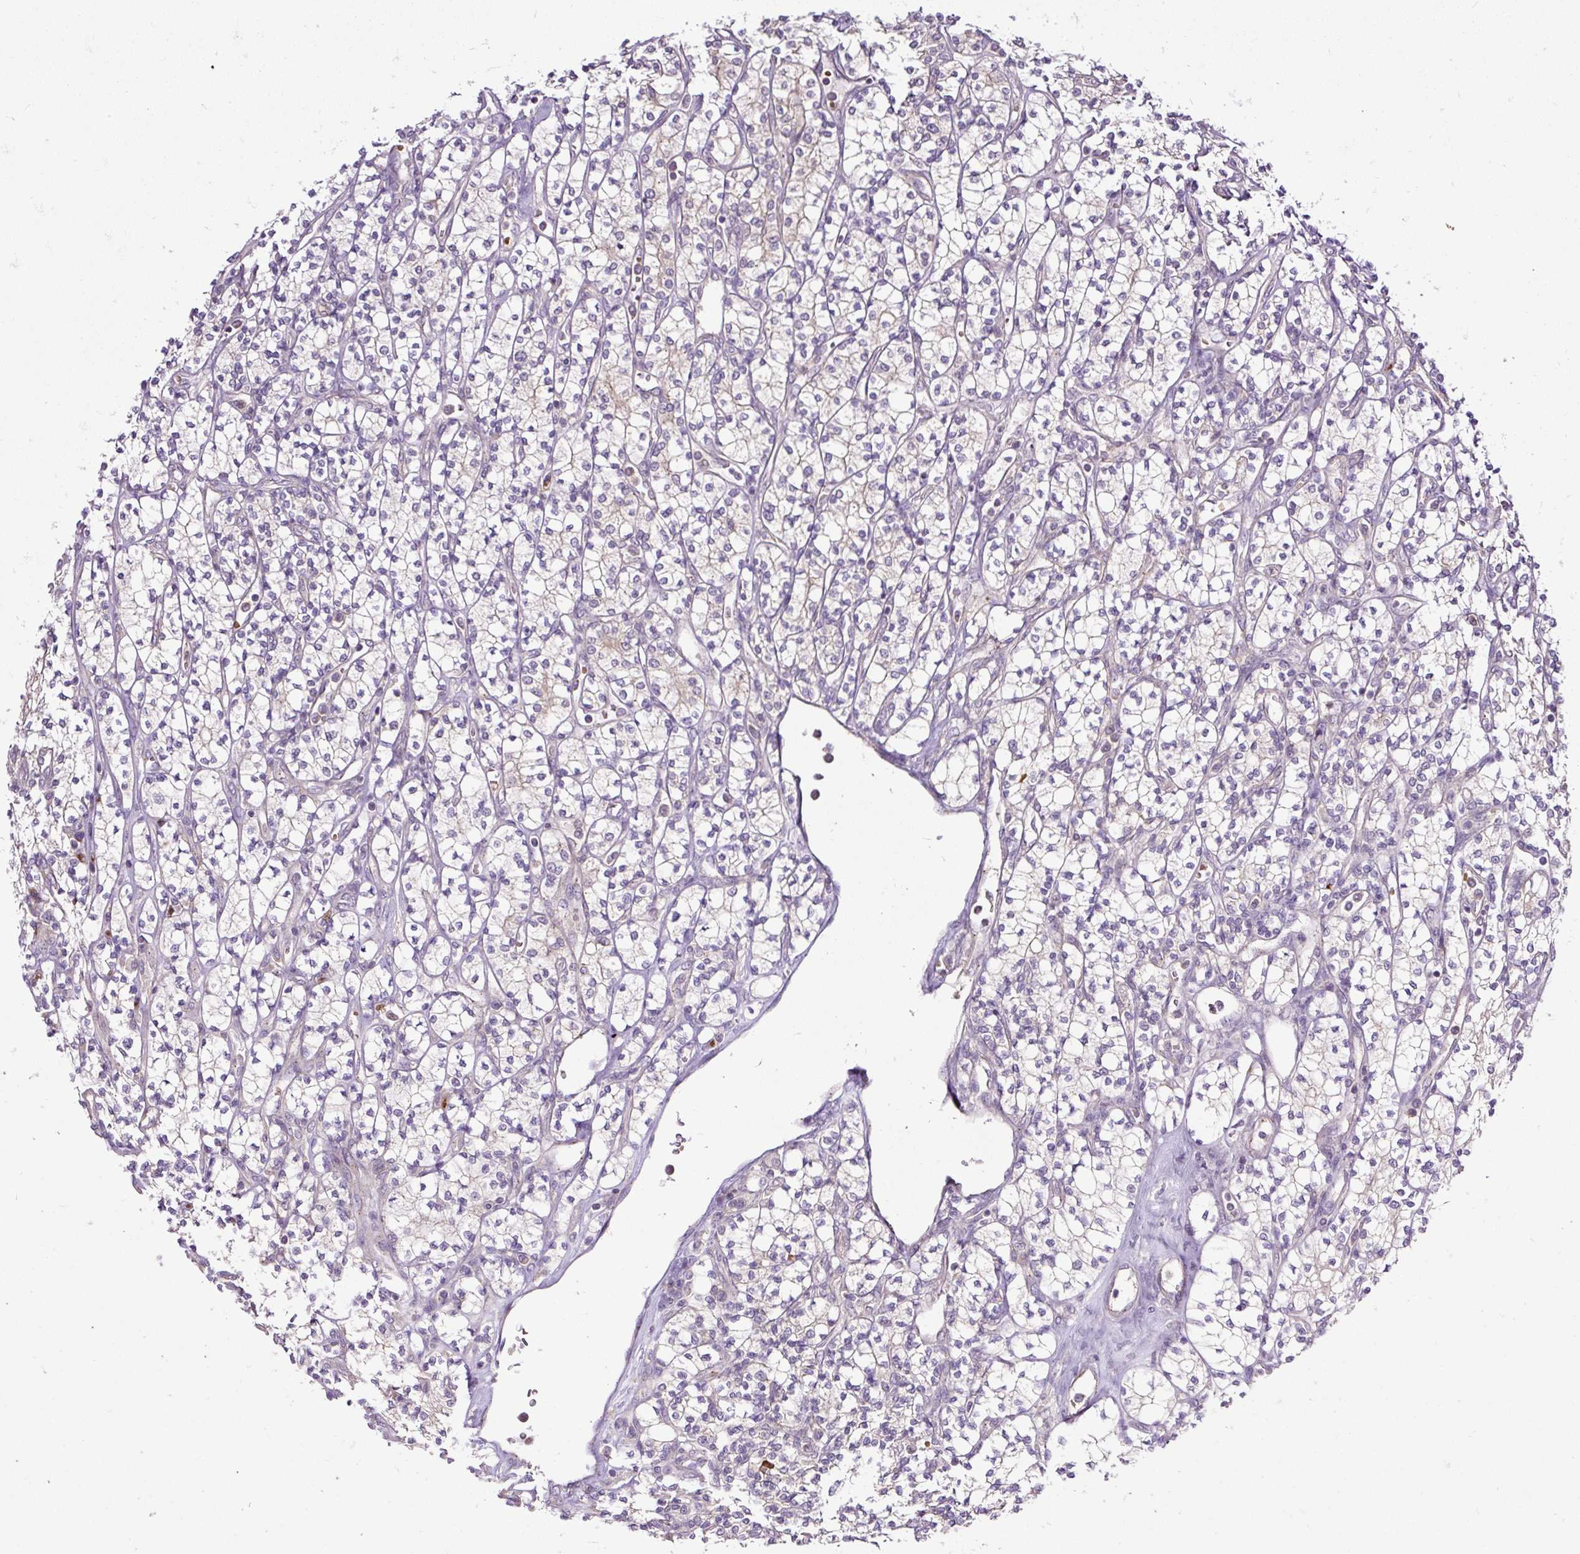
{"staining": {"intensity": "negative", "quantity": "none", "location": "none"}, "tissue": "renal cancer", "cell_type": "Tumor cells", "image_type": "cancer", "snomed": [{"axis": "morphology", "description": "Adenocarcinoma, NOS"}, {"axis": "topography", "description": "Kidney"}], "caption": "This micrograph is of renal adenocarcinoma stained with immunohistochemistry (IHC) to label a protein in brown with the nuclei are counter-stained blue. There is no positivity in tumor cells.", "gene": "SMC4", "patient": {"sex": "male", "age": 77}}